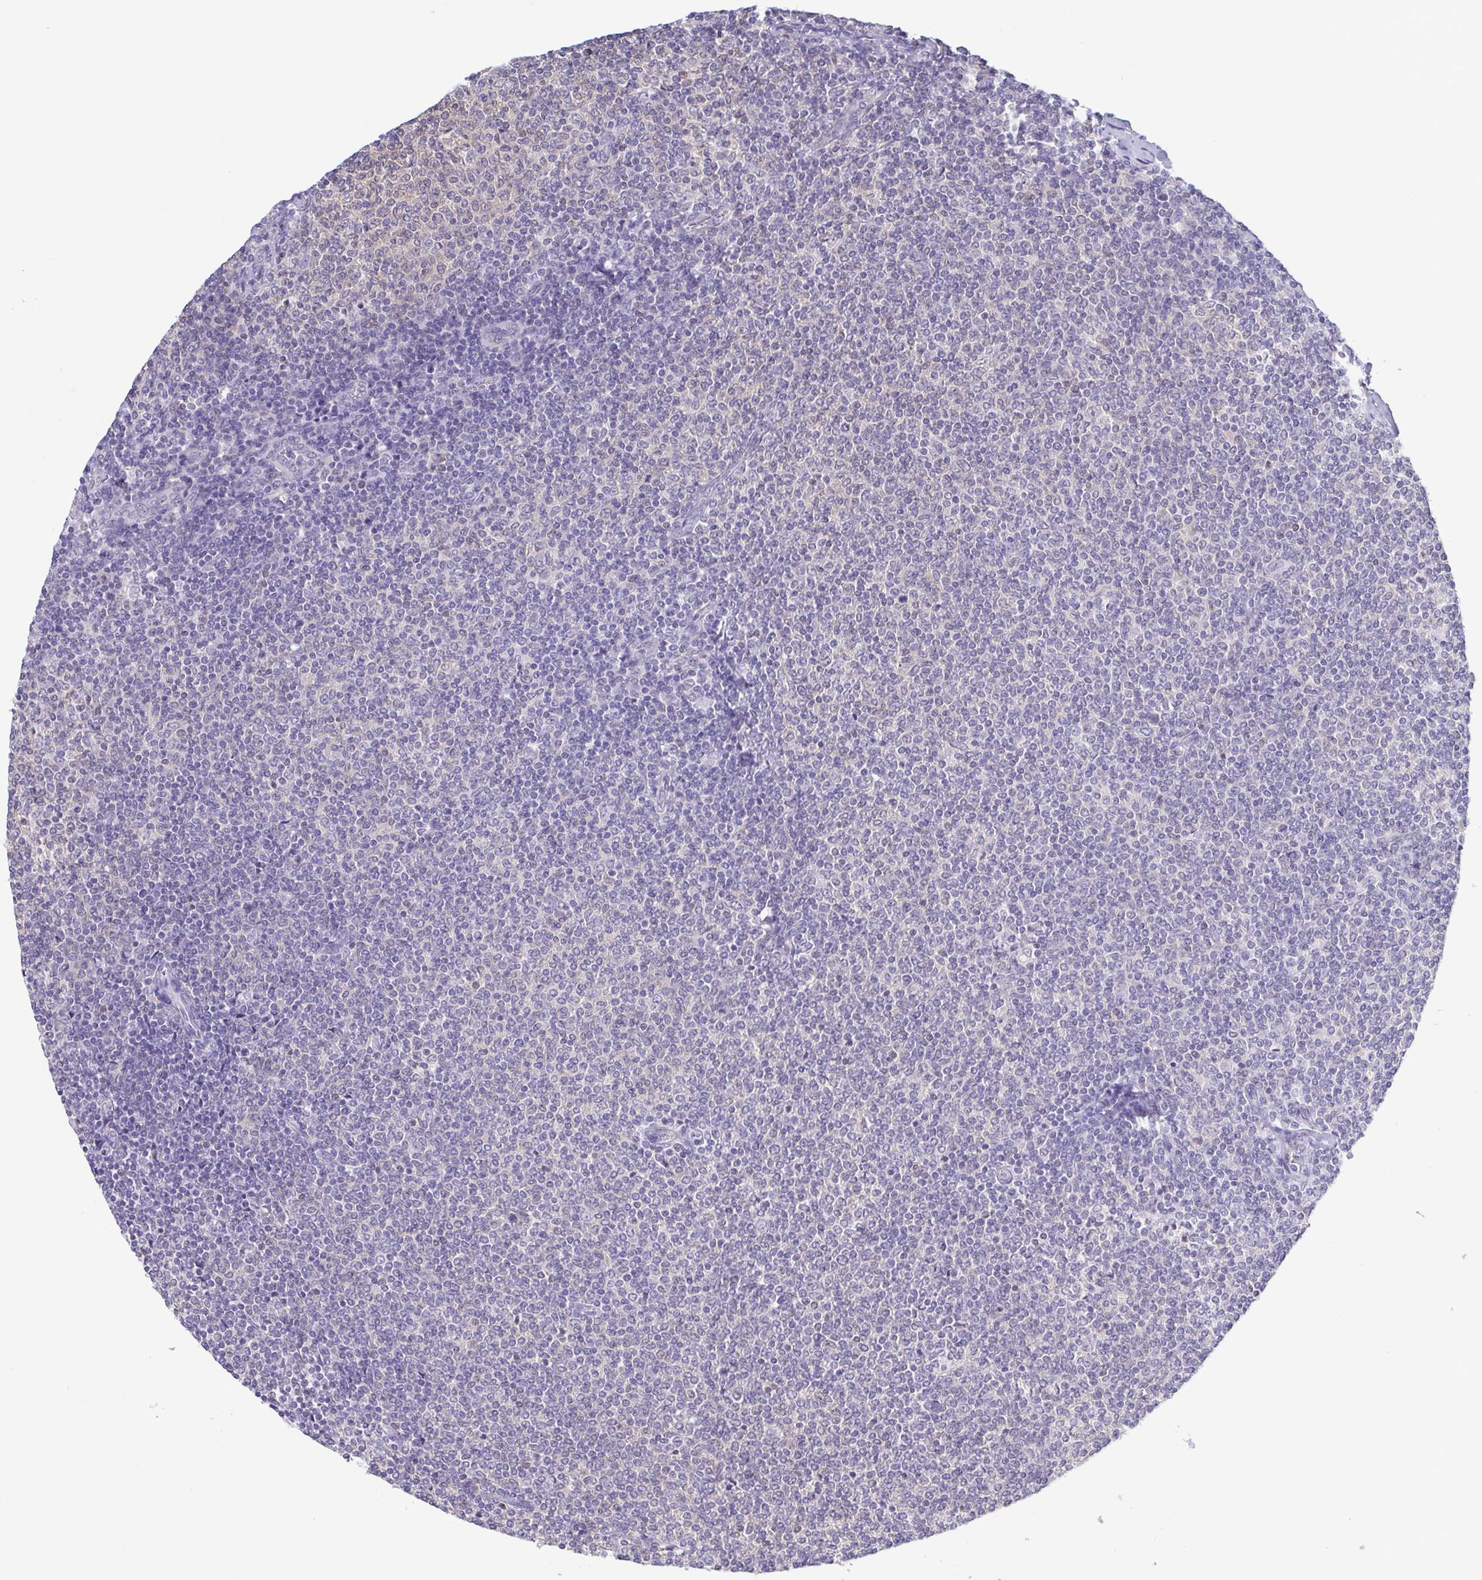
{"staining": {"intensity": "negative", "quantity": "none", "location": "none"}, "tissue": "lymphoma", "cell_type": "Tumor cells", "image_type": "cancer", "snomed": [{"axis": "morphology", "description": "Malignant lymphoma, non-Hodgkin's type, Low grade"}, {"axis": "topography", "description": "Lymph node"}], "caption": "Tumor cells are negative for protein expression in human malignant lymphoma, non-Hodgkin's type (low-grade). (Stains: DAB immunohistochemistry (IHC) with hematoxylin counter stain, Microscopy: brightfield microscopy at high magnification).", "gene": "LDHC", "patient": {"sex": "male", "age": 52}}